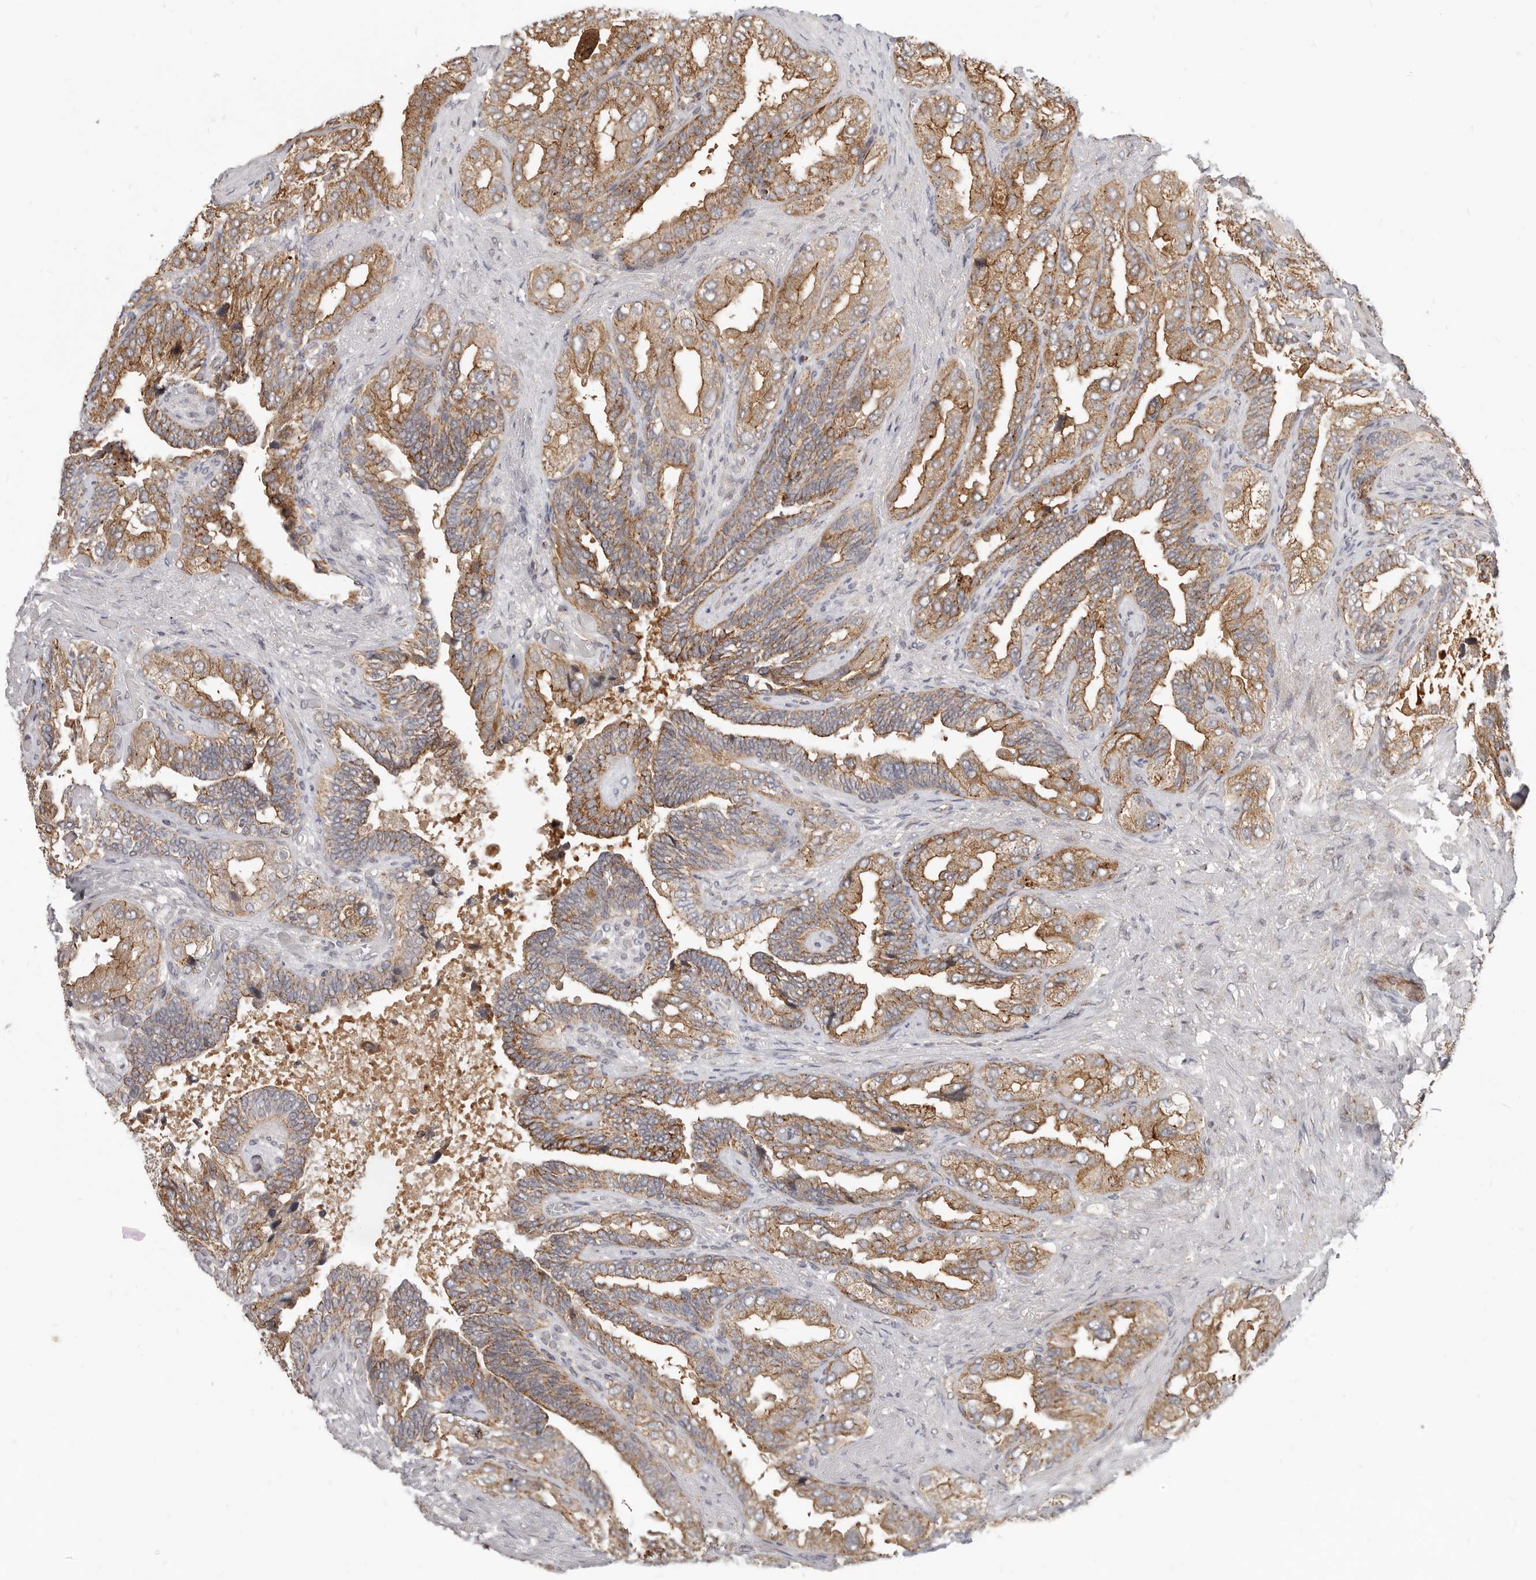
{"staining": {"intensity": "moderate", "quantity": ">75%", "location": "cytoplasmic/membranous"}, "tissue": "seminal vesicle", "cell_type": "Glandular cells", "image_type": "normal", "snomed": [{"axis": "morphology", "description": "Normal tissue, NOS"}, {"axis": "topography", "description": "Seminal veicle"}, {"axis": "topography", "description": "Peripheral nerve tissue"}], "caption": "Protein expression analysis of benign seminal vesicle demonstrates moderate cytoplasmic/membranous positivity in about >75% of glandular cells. (DAB (3,3'-diaminobenzidine) IHC with brightfield microscopy, high magnification).", "gene": "USP49", "patient": {"sex": "male", "age": 63}}